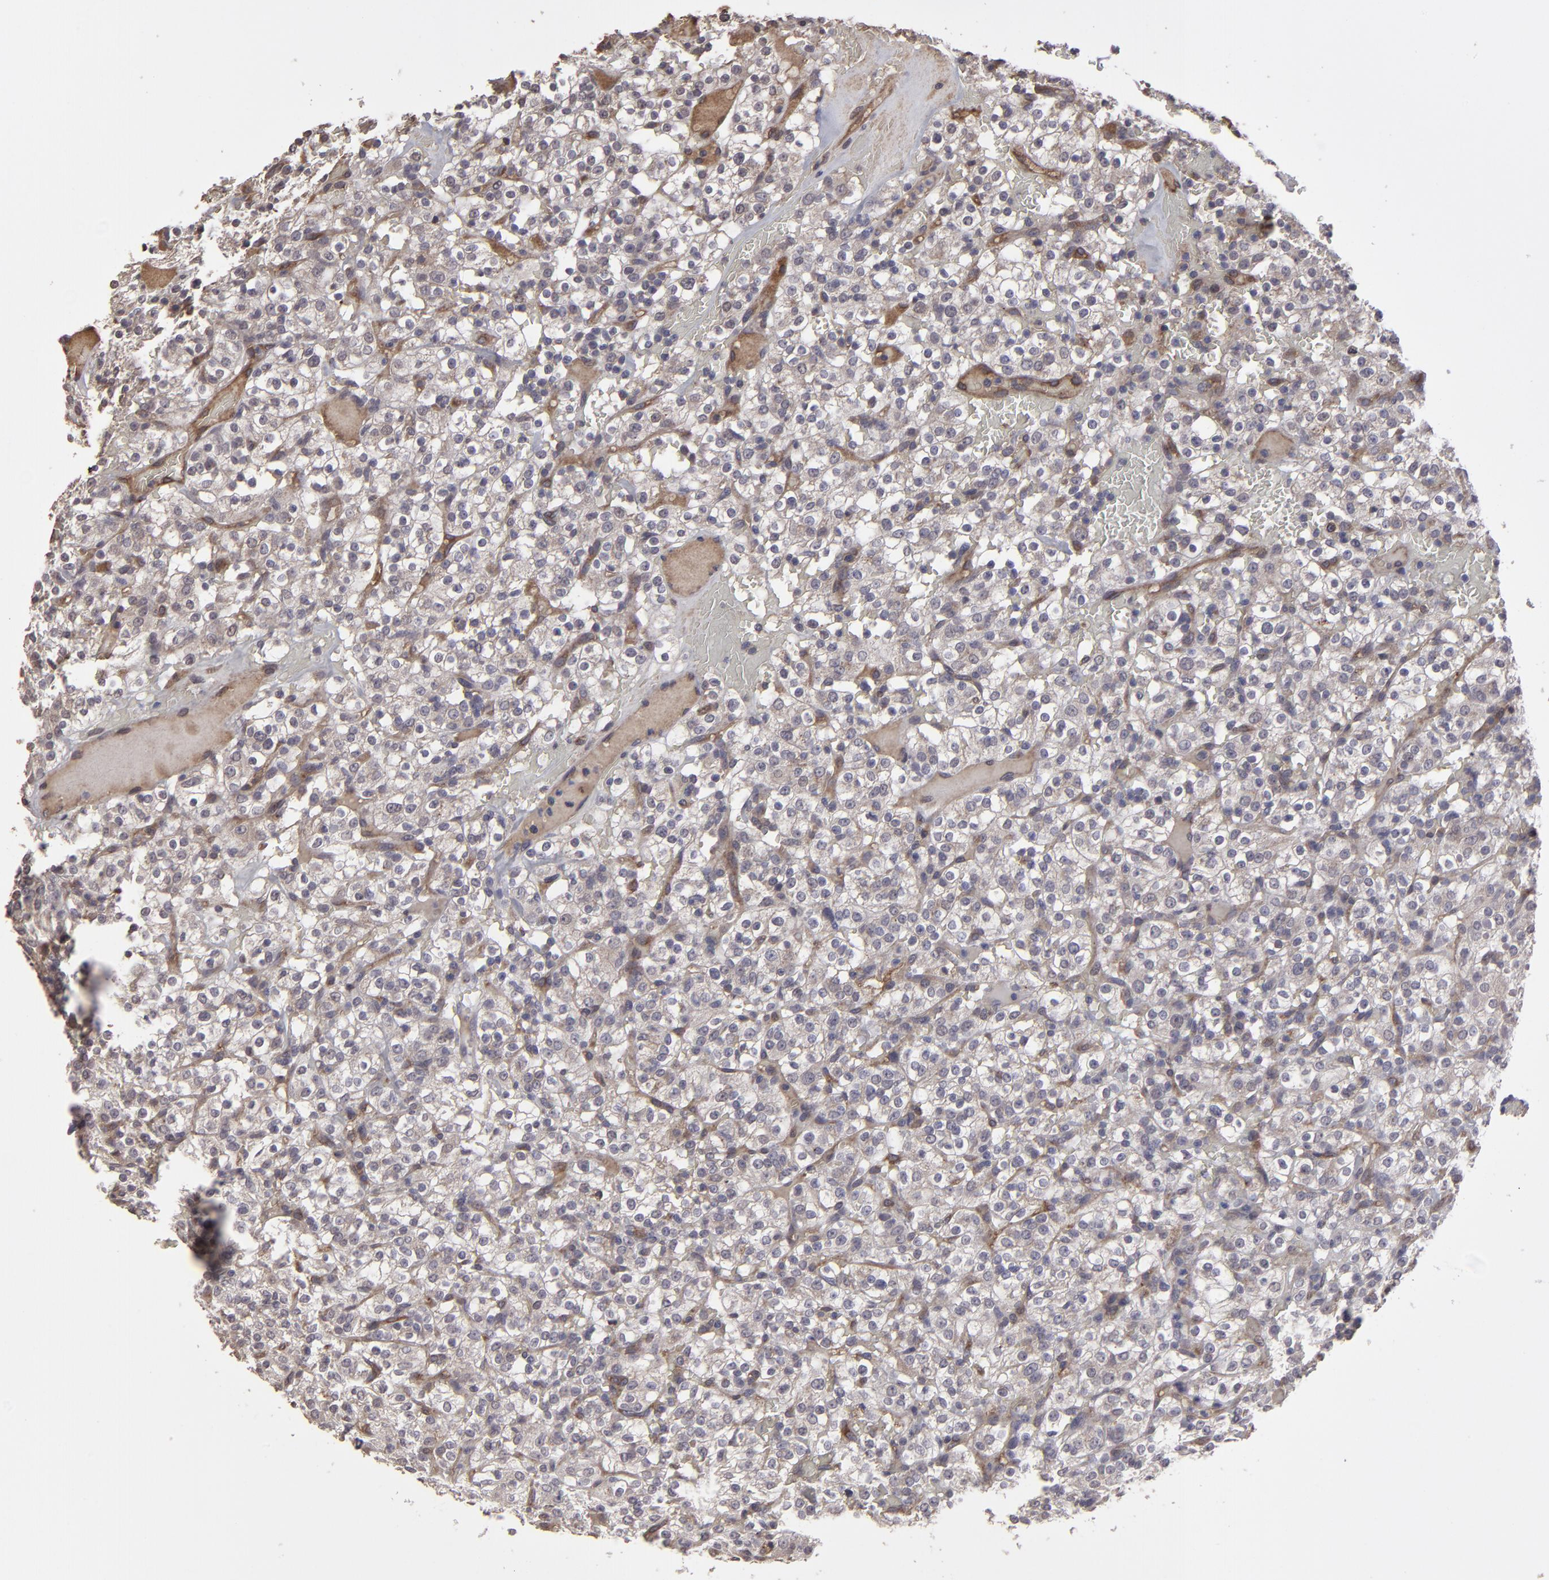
{"staining": {"intensity": "weak", "quantity": "<25%", "location": "cytoplasmic/membranous"}, "tissue": "renal cancer", "cell_type": "Tumor cells", "image_type": "cancer", "snomed": [{"axis": "morphology", "description": "Normal tissue, NOS"}, {"axis": "morphology", "description": "Adenocarcinoma, NOS"}, {"axis": "topography", "description": "Kidney"}], "caption": "An image of renal cancer stained for a protein reveals no brown staining in tumor cells. Nuclei are stained in blue.", "gene": "ITGB5", "patient": {"sex": "female", "age": 72}}